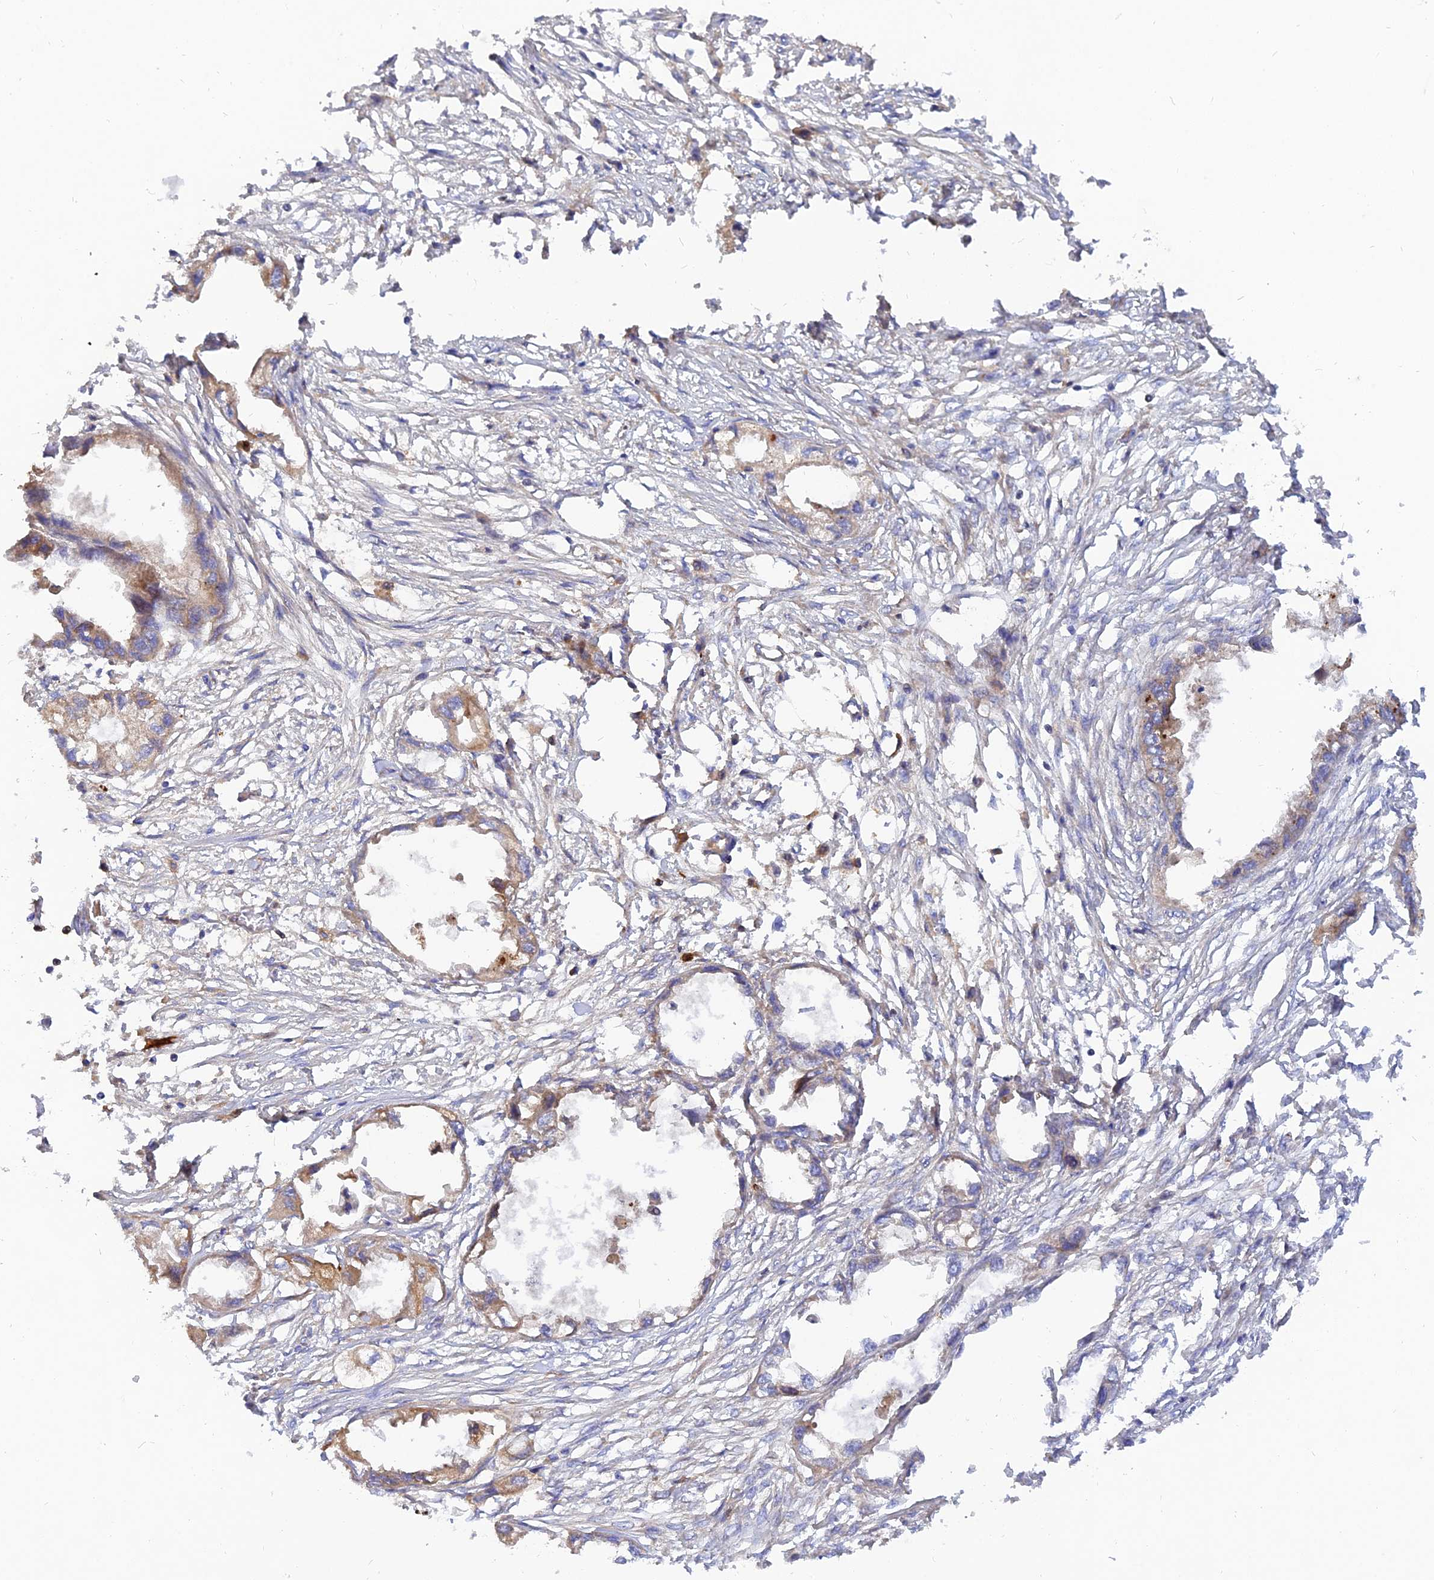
{"staining": {"intensity": "moderate", "quantity": "25%-75%", "location": "cytoplasmic/membranous"}, "tissue": "endometrial cancer", "cell_type": "Tumor cells", "image_type": "cancer", "snomed": [{"axis": "morphology", "description": "Adenocarcinoma, NOS"}, {"axis": "morphology", "description": "Adenocarcinoma, metastatic, NOS"}, {"axis": "topography", "description": "Adipose tissue"}, {"axis": "topography", "description": "Endometrium"}], "caption": "Immunohistochemical staining of human endometrial cancer (adenocarcinoma) shows medium levels of moderate cytoplasmic/membranous staining in approximately 25%-75% of tumor cells.", "gene": "MROH1", "patient": {"sex": "female", "age": 67}}